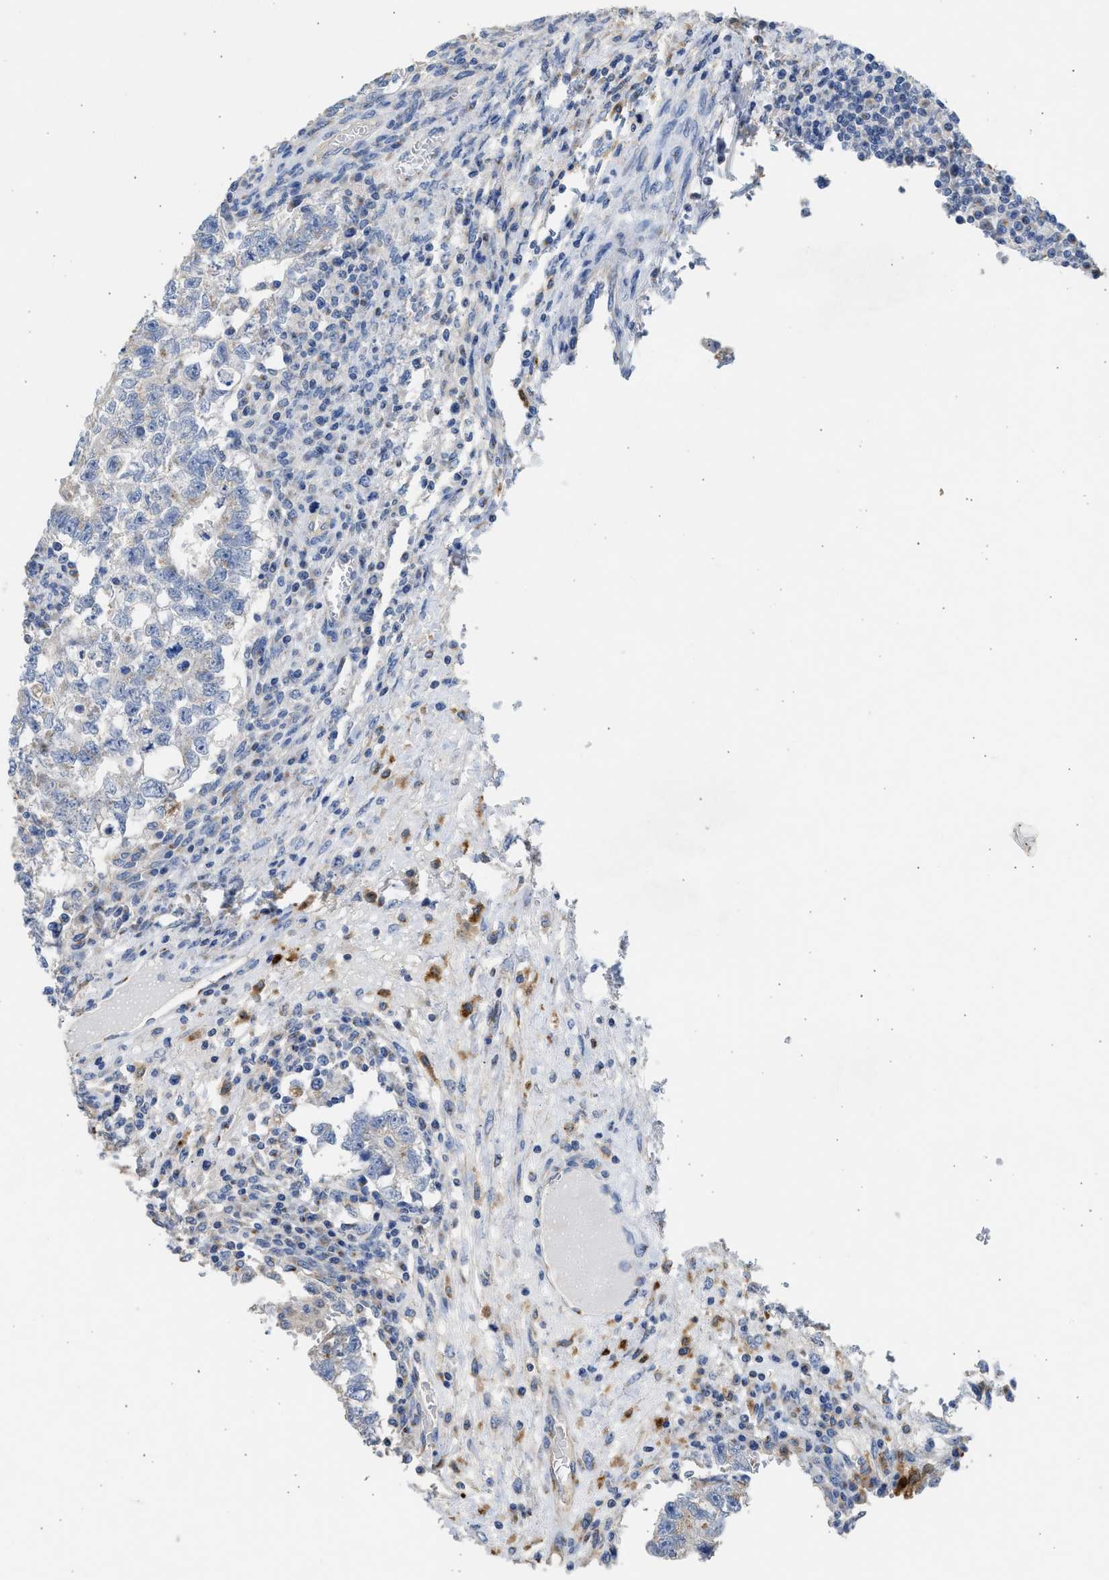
{"staining": {"intensity": "weak", "quantity": "<25%", "location": "cytoplasmic/membranous"}, "tissue": "testis cancer", "cell_type": "Tumor cells", "image_type": "cancer", "snomed": [{"axis": "morphology", "description": "Seminoma, NOS"}, {"axis": "morphology", "description": "Carcinoma, Embryonal, NOS"}, {"axis": "topography", "description": "Testis"}], "caption": "Histopathology image shows no protein expression in tumor cells of seminoma (testis) tissue.", "gene": "IPO8", "patient": {"sex": "male", "age": 38}}